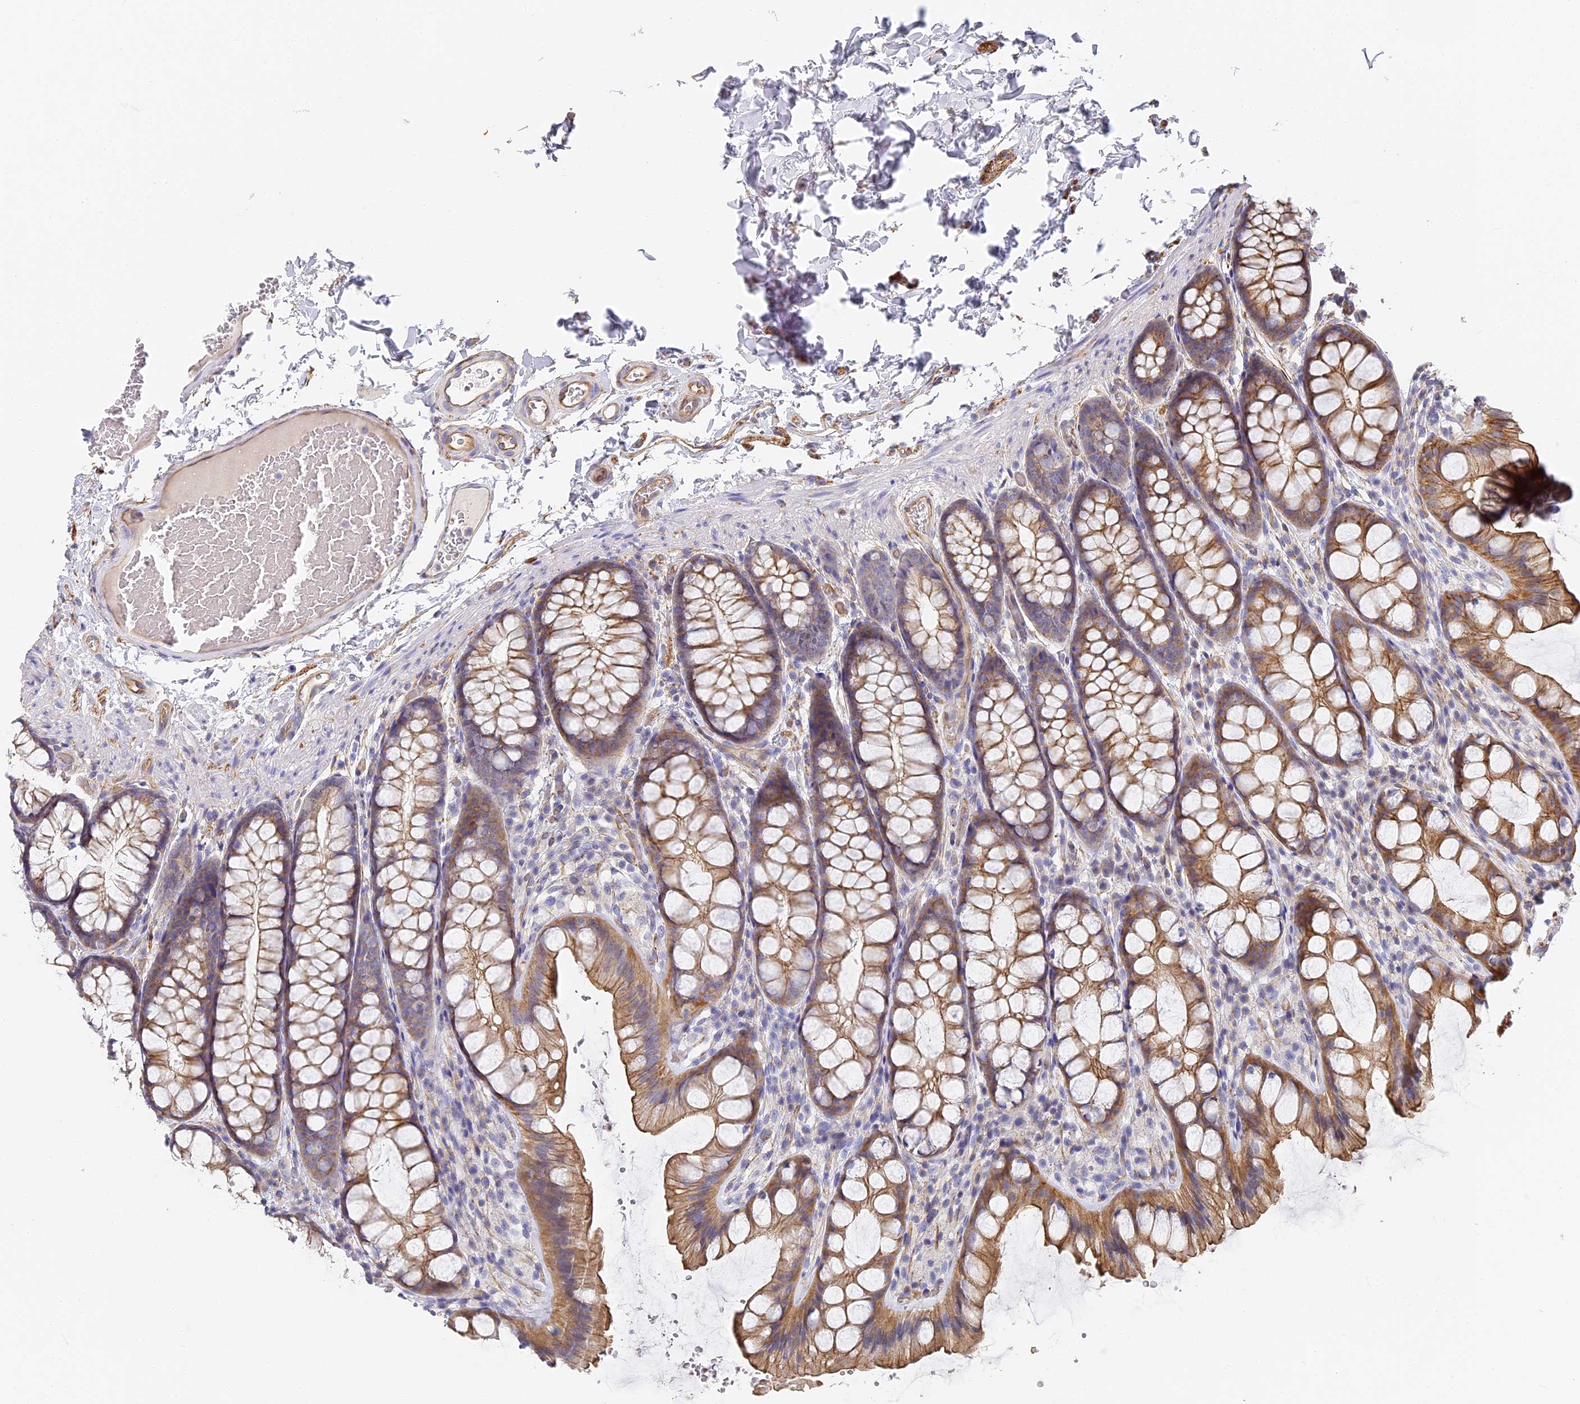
{"staining": {"intensity": "moderate", "quantity": ">75%", "location": "cytoplasmic/membranous"}, "tissue": "colon", "cell_type": "Endothelial cells", "image_type": "normal", "snomed": [{"axis": "morphology", "description": "Normal tissue, NOS"}, {"axis": "topography", "description": "Colon"}], "caption": "Protein staining of benign colon shows moderate cytoplasmic/membranous positivity in about >75% of endothelial cells. (Brightfield microscopy of DAB IHC at high magnification).", "gene": "CCDC30", "patient": {"sex": "male", "age": 47}}